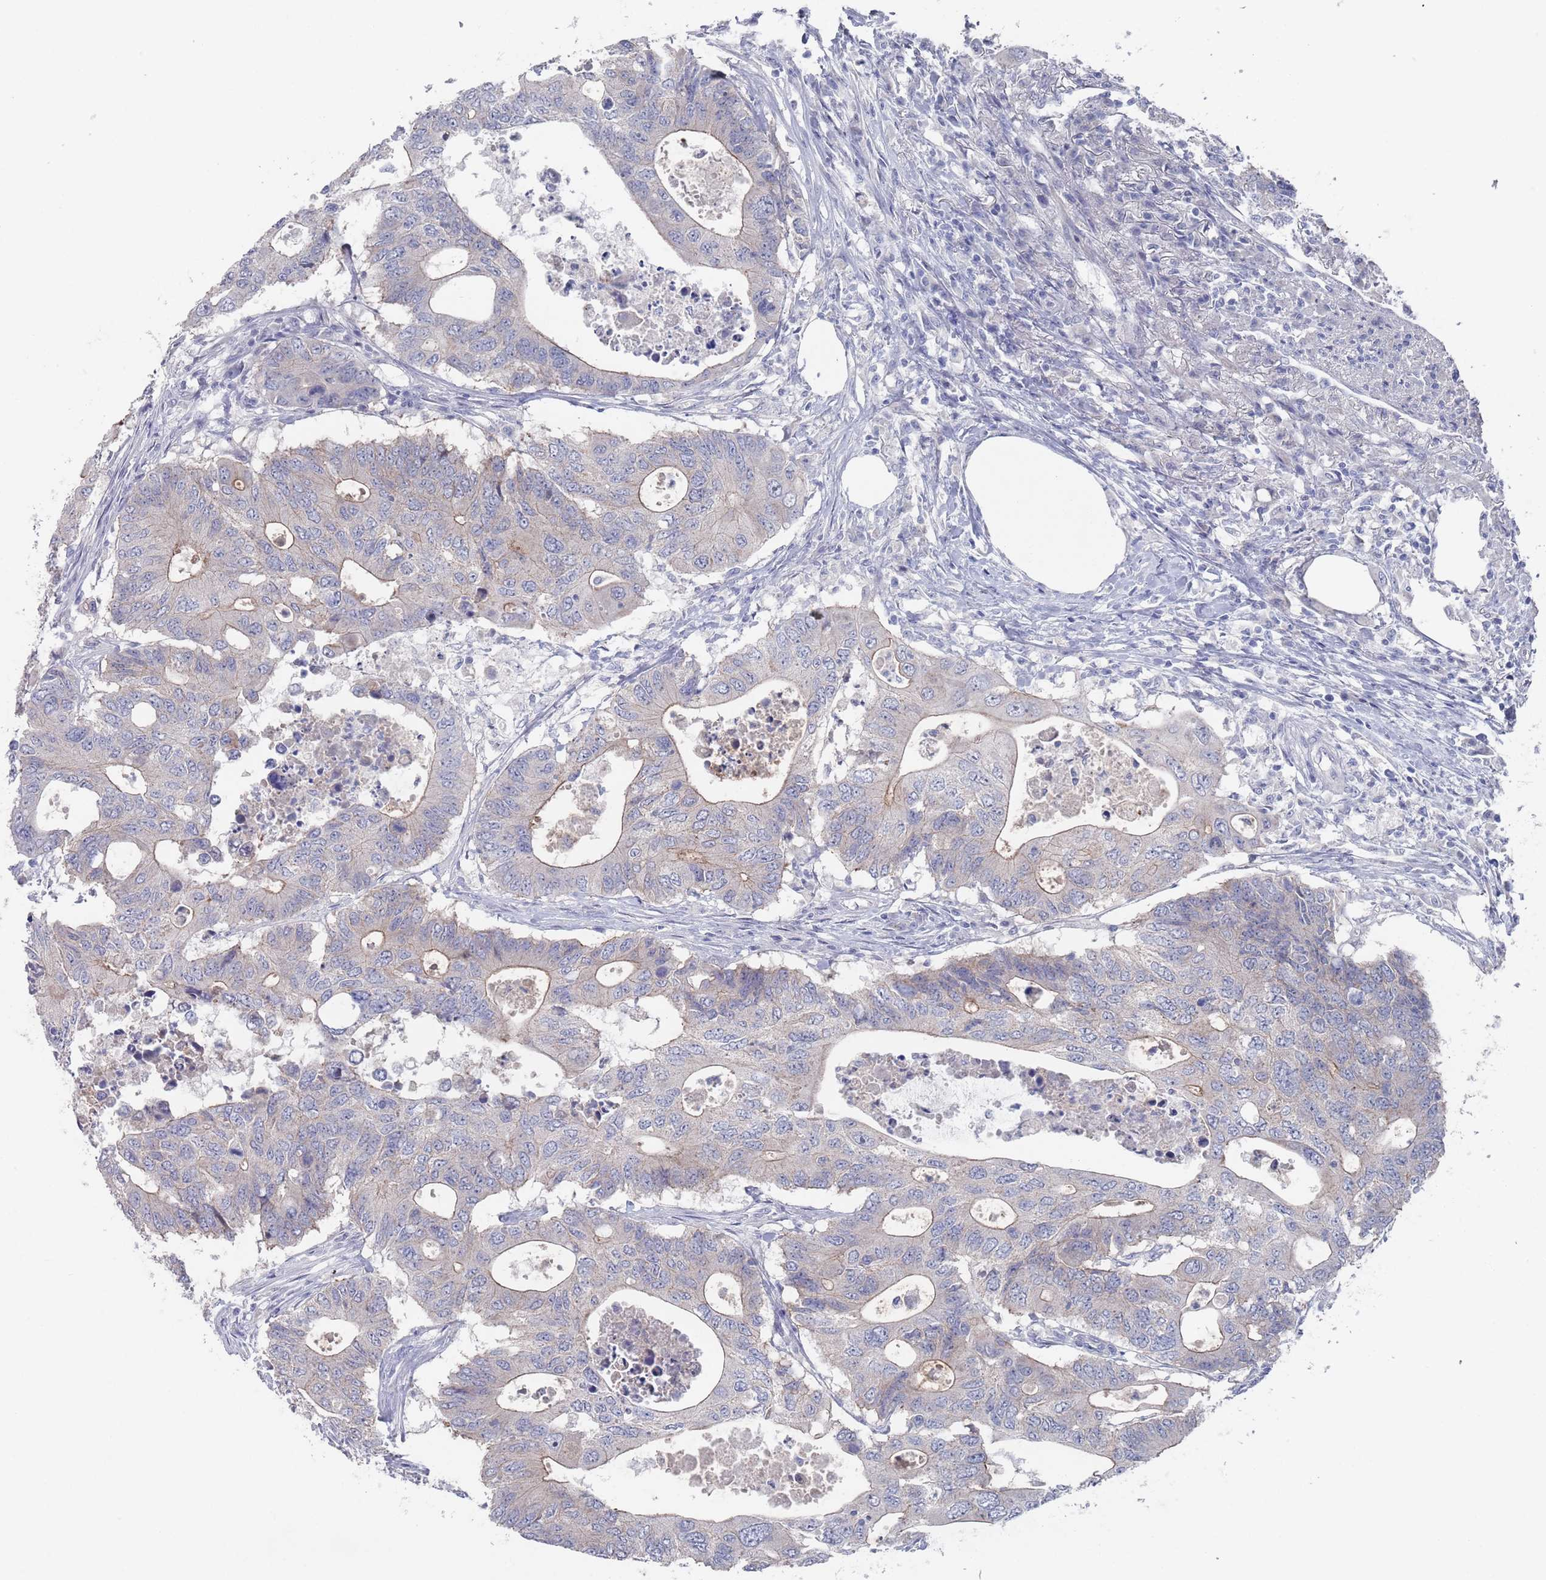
{"staining": {"intensity": "weak", "quantity": "<25%", "location": "cytoplasmic/membranous"}, "tissue": "colorectal cancer", "cell_type": "Tumor cells", "image_type": "cancer", "snomed": [{"axis": "morphology", "description": "Adenocarcinoma, NOS"}, {"axis": "topography", "description": "Colon"}], "caption": "High power microscopy image of an IHC photomicrograph of colorectal cancer (adenocarcinoma), revealing no significant positivity in tumor cells.", "gene": "PROM2", "patient": {"sex": "male", "age": 71}}